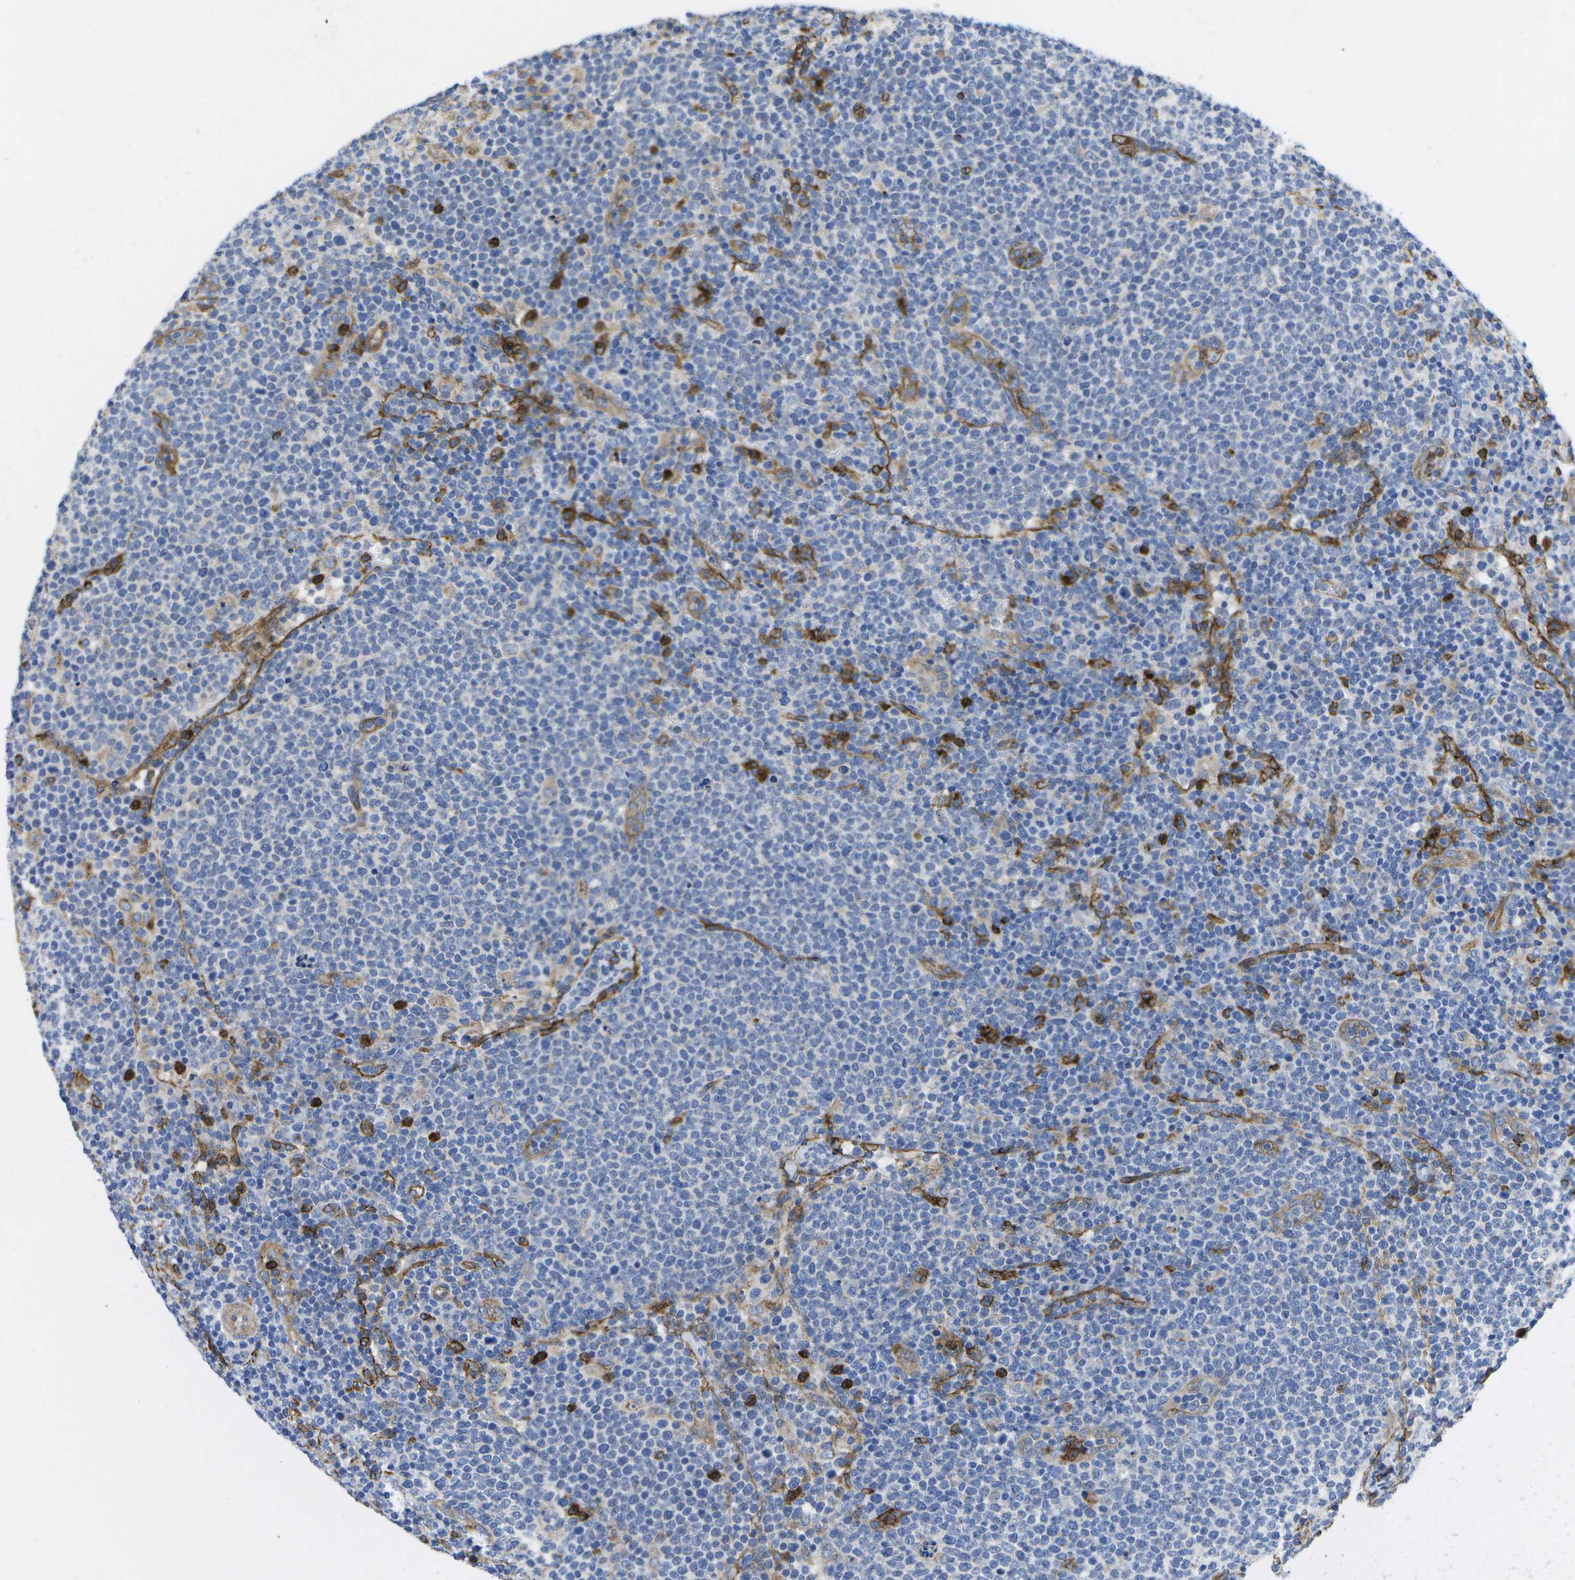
{"staining": {"intensity": "negative", "quantity": "none", "location": "none"}, "tissue": "lymphoma", "cell_type": "Tumor cells", "image_type": "cancer", "snomed": [{"axis": "morphology", "description": "Malignant lymphoma, non-Hodgkin's type, High grade"}, {"axis": "topography", "description": "Lymph node"}], "caption": "This is a micrograph of immunohistochemistry (IHC) staining of lymphoma, which shows no expression in tumor cells.", "gene": "DYSF", "patient": {"sex": "male", "age": 61}}